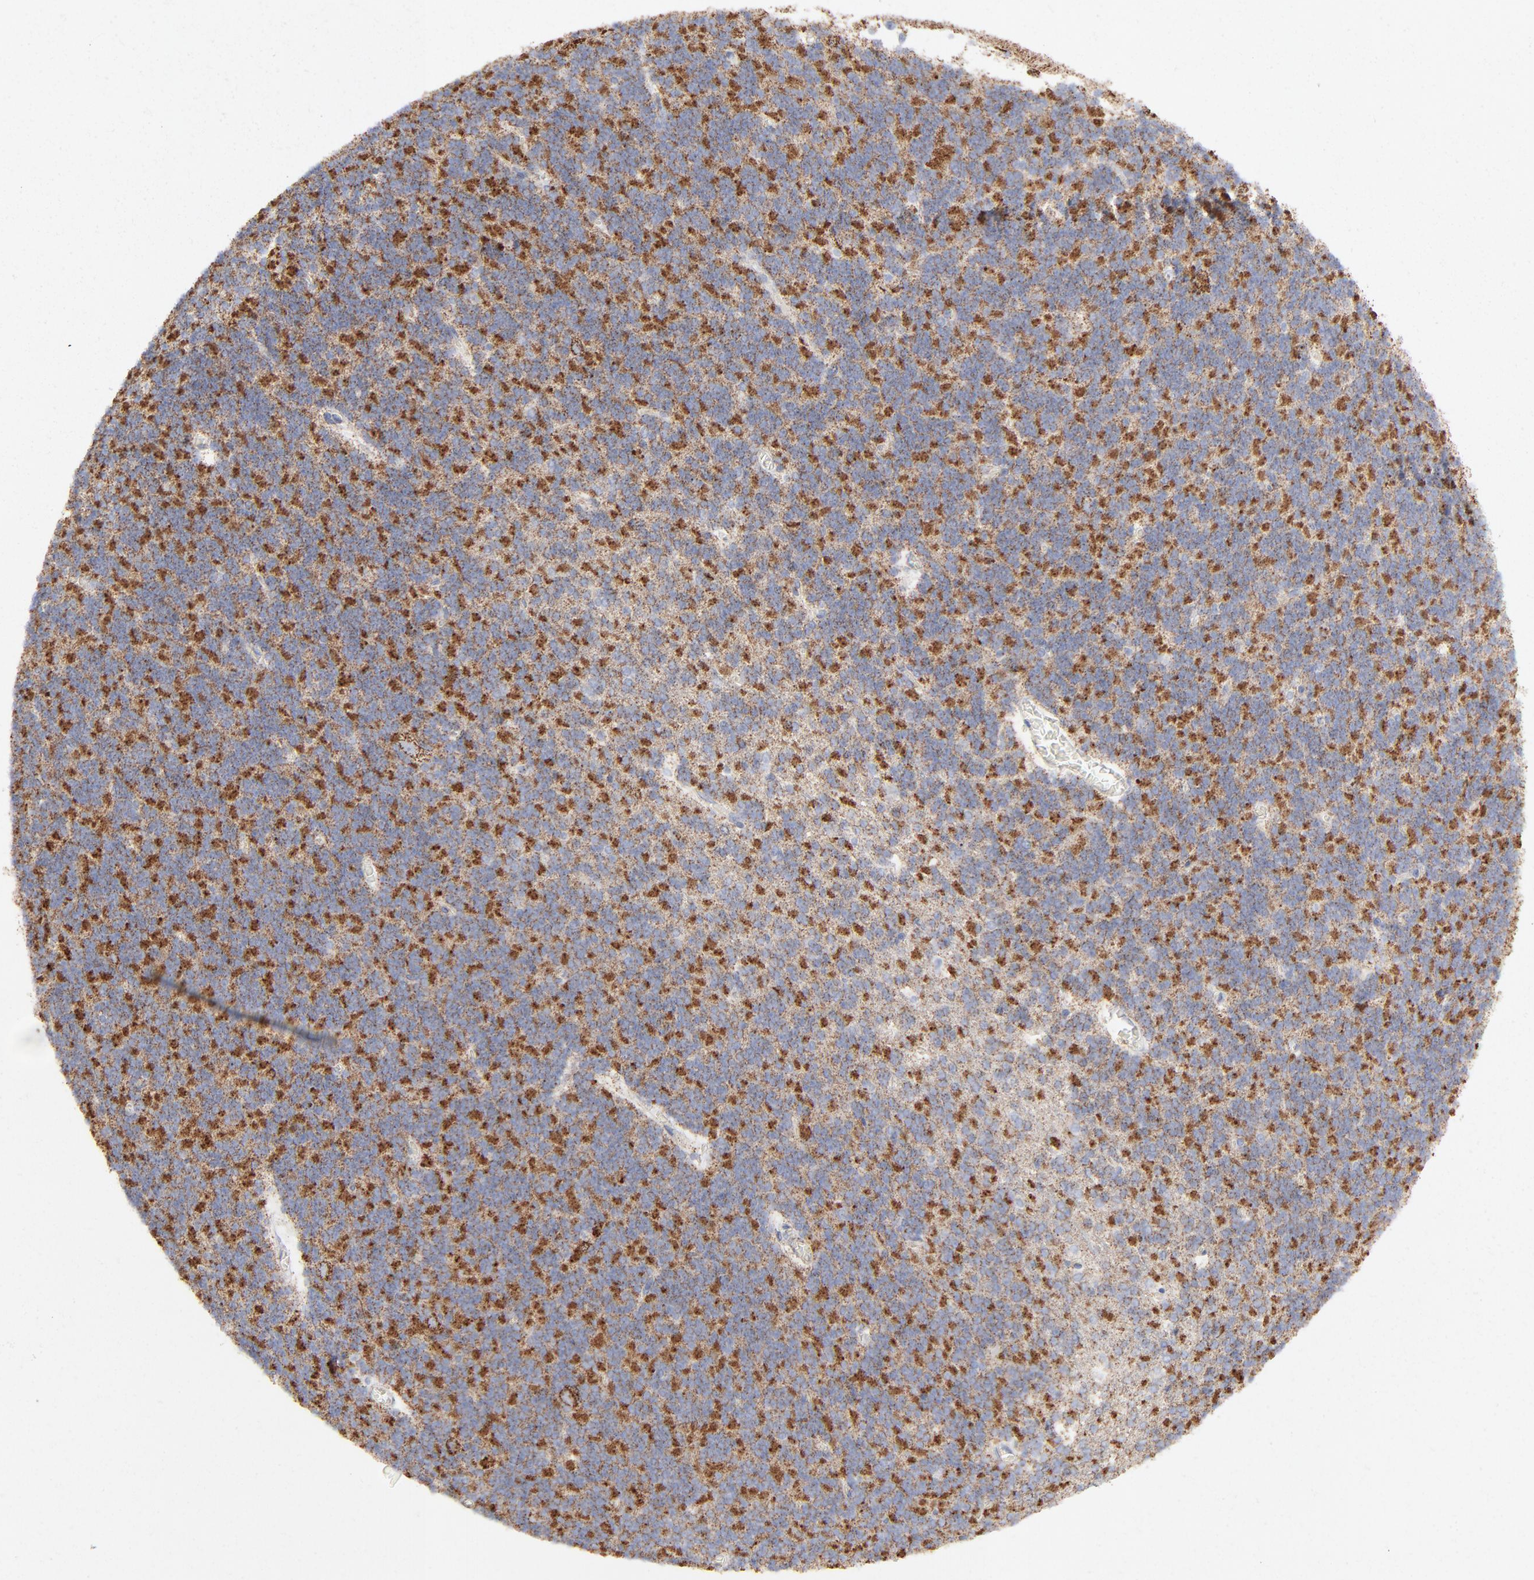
{"staining": {"intensity": "strong", "quantity": "25%-75%", "location": "cytoplasmic/membranous"}, "tissue": "cerebellum", "cell_type": "Cells in granular layer", "image_type": "normal", "snomed": [{"axis": "morphology", "description": "Normal tissue, NOS"}, {"axis": "topography", "description": "Cerebellum"}], "caption": "Immunohistochemical staining of normal human cerebellum demonstrates high levels of strong cytoplasmic/membranous positivity in about 25%-75% of cells in granular layer. (brown staining indicates protein expression, while blue staining denotes nuclei).", "gene": "ASB3", "patient": {"sex": "female", "age": 19}}